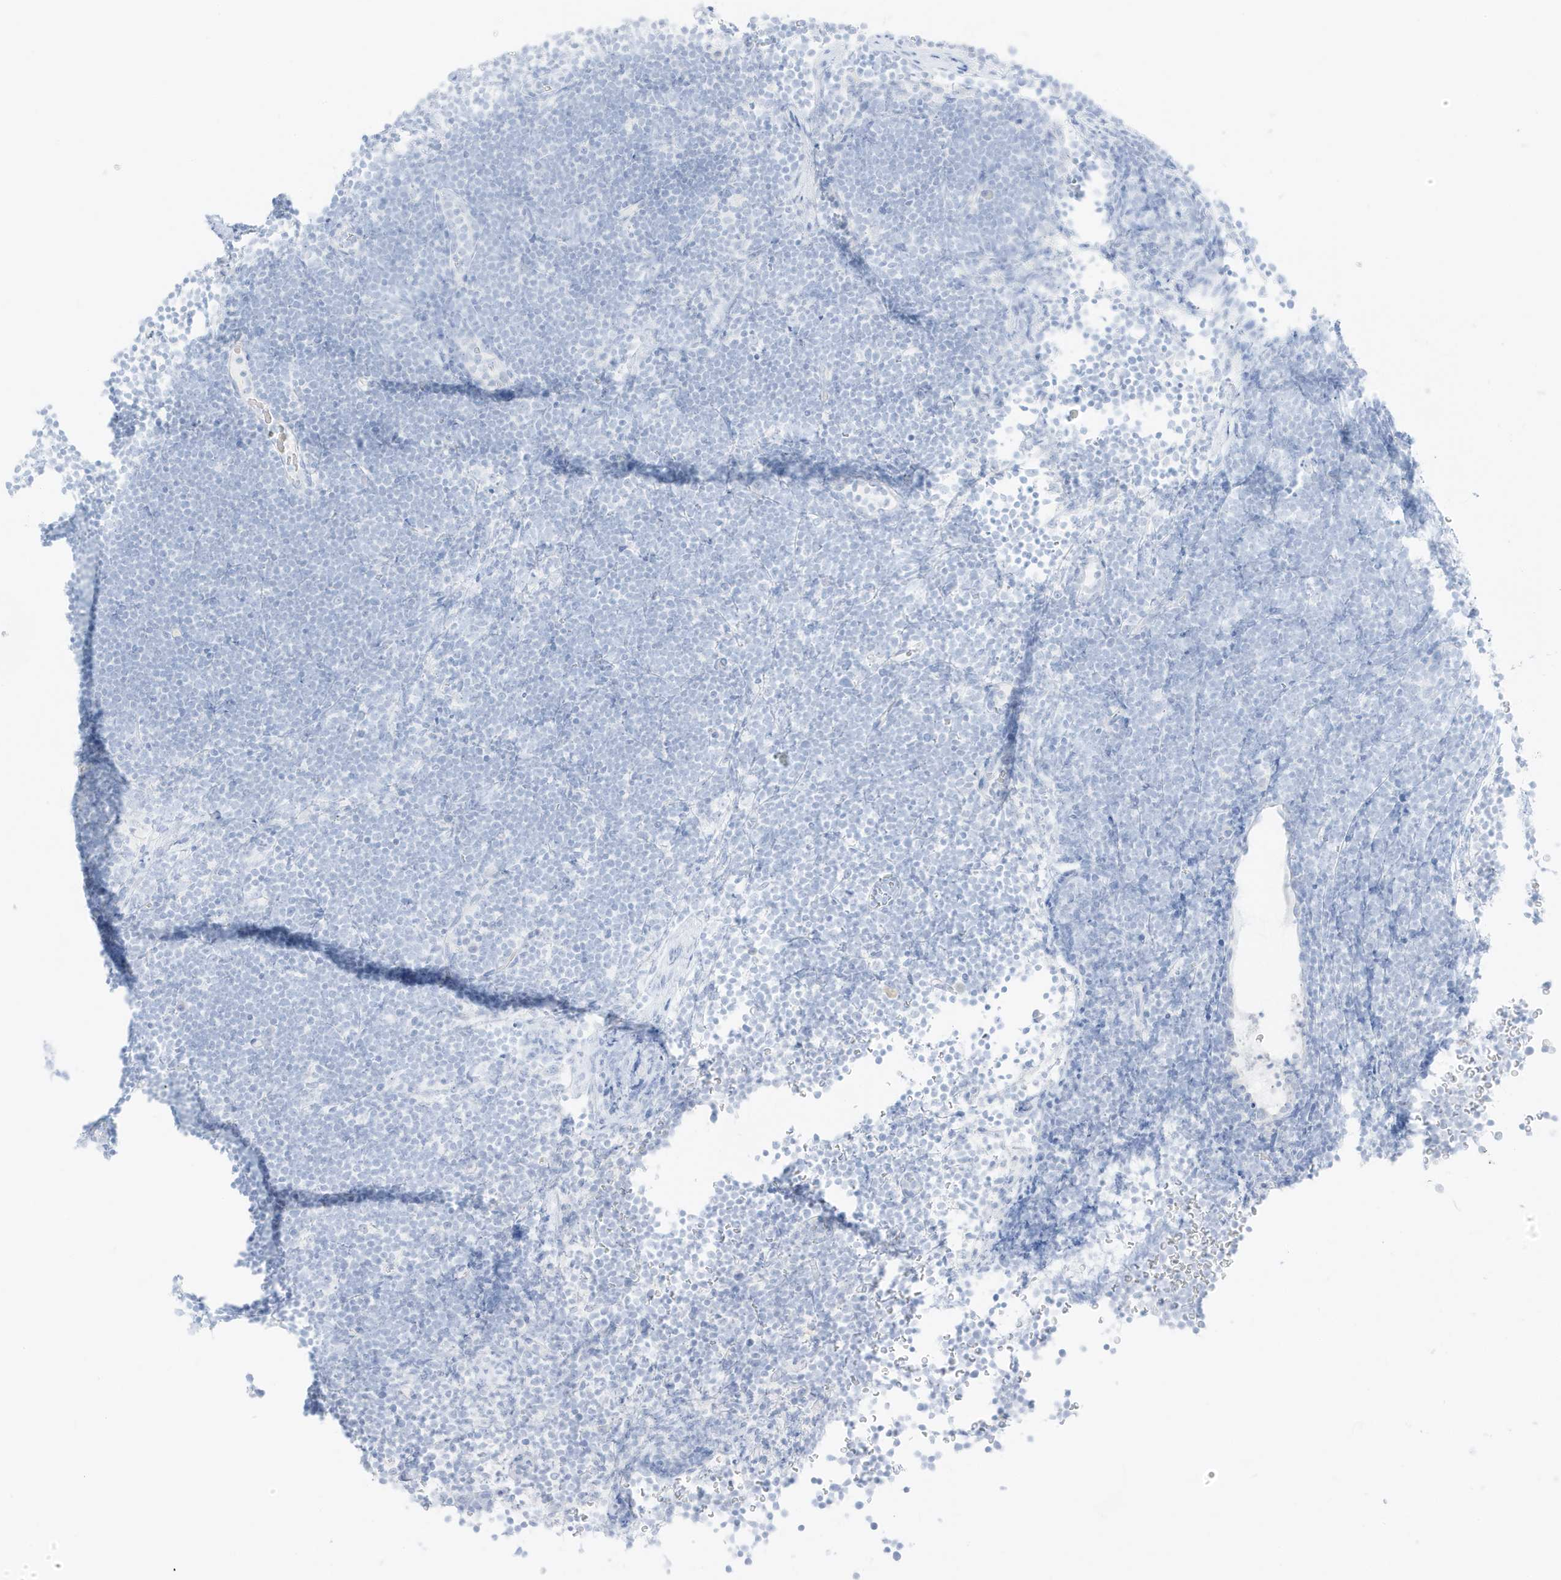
{"staining": {"intensity": "negative", "quantity": "none", "location": "none"}, "tissue": "lymphoma", "cell_type": "Tumor cells", "image_type": "cancer", "snomed": [{"axis": "morphology", "description": "Malignant lymphoma, non-Hodgkin's type, High grade"}, {"axis": "topography", "description": "Lymph node"}], "caption": "High power microscopy photomicrograph of an immunohistochemistry (IHC) photomicrograph of high-grade malignant lymphoma, non-Hodgkin's type, revealing no significant expression in tumor cells. Nuclei are stained in blue.", "gene": "SLC22A13", "patient": {"sex": "male", "age": 13}}